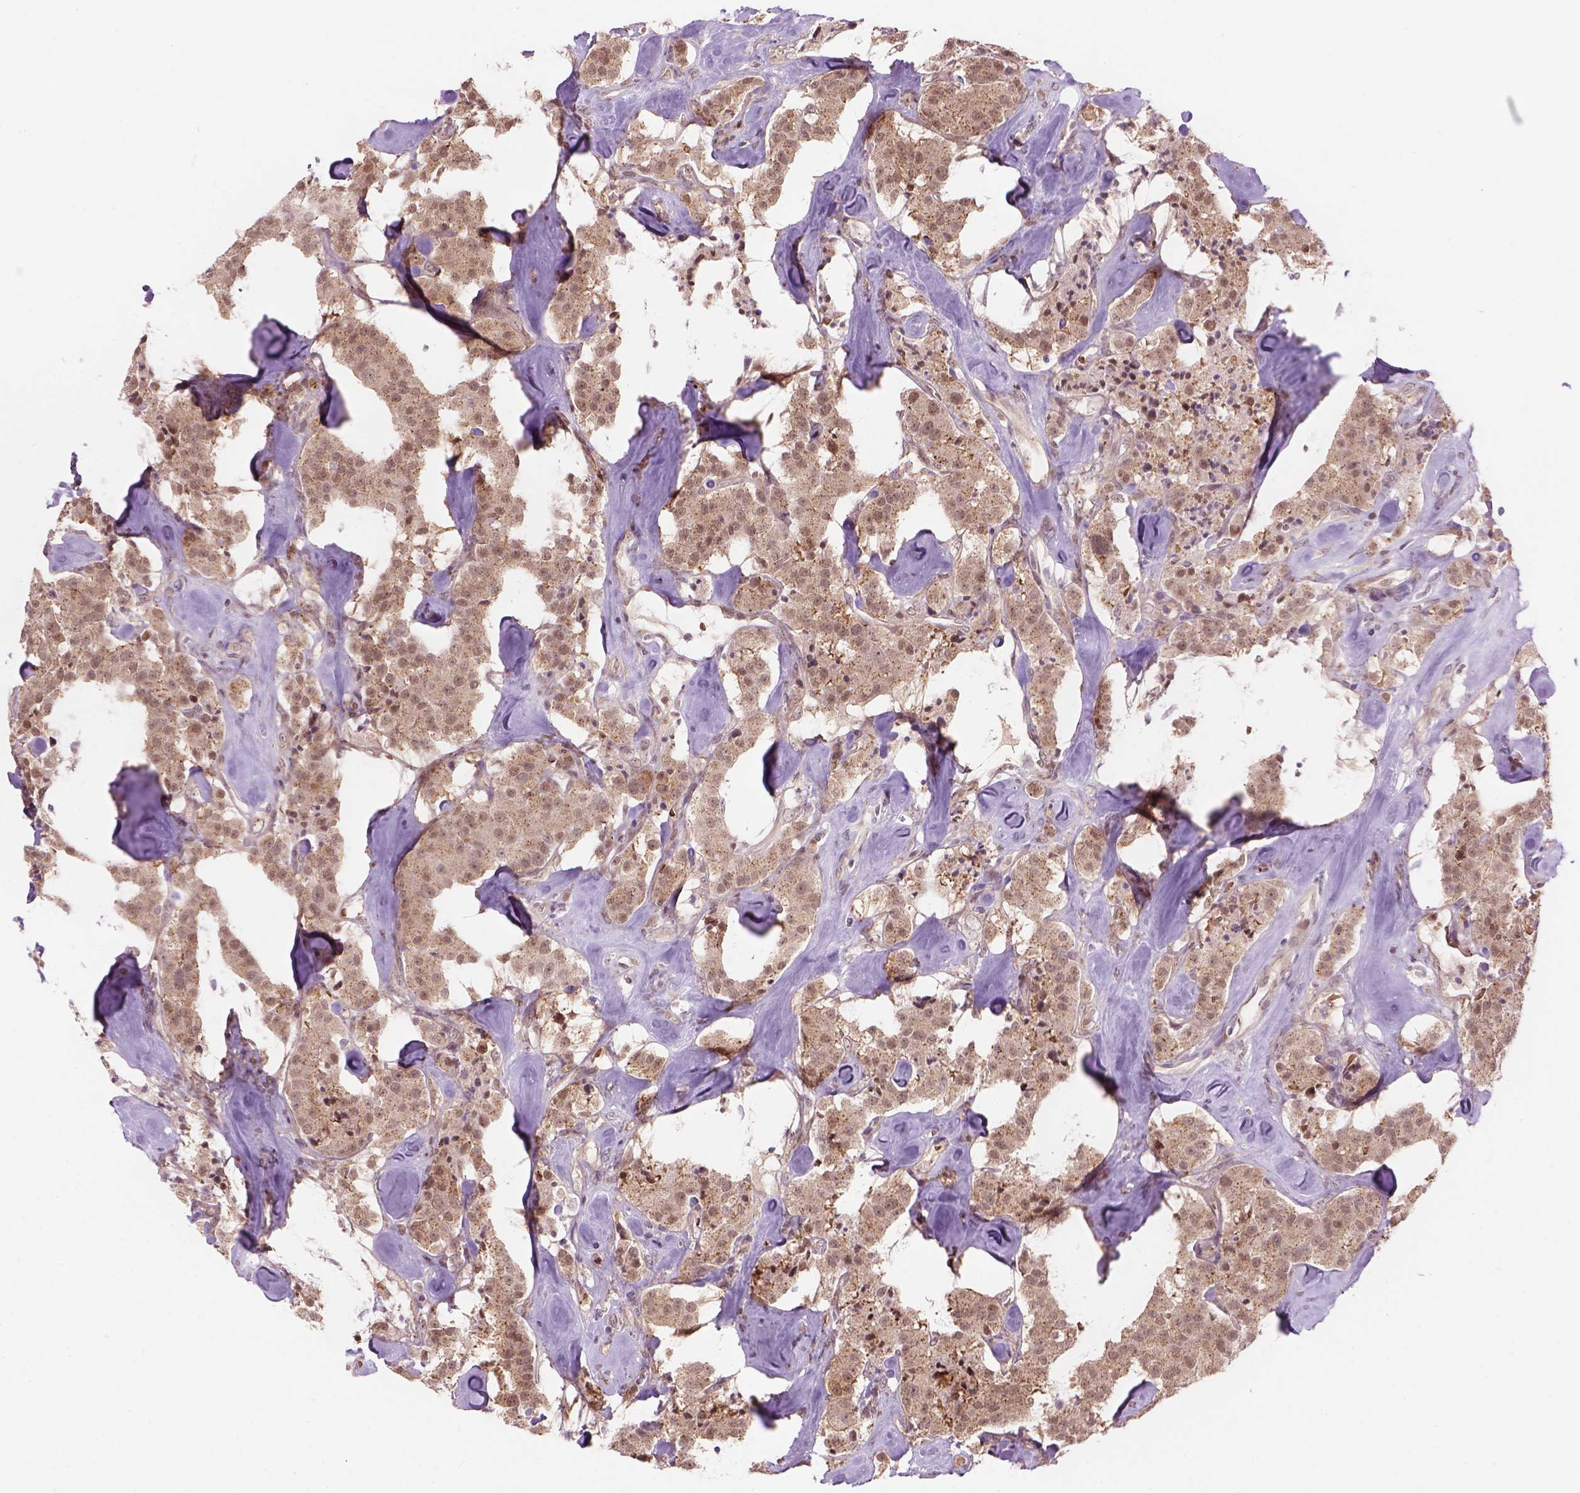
{"staining": {"intensity": "moderate", "quantity": "<25%", "location": "cytoplasmic/membranous,nuclear"}, "tissue": "carcinoid", "cell_type": "Tumor cells", "image_type": "cancer", "snomed": [{"axis": "morphology", "description": "Carcinoid, malignant, NOS"}, {"axis": "topography", "description": "Pancreas"}], "caption": "Carcinoid stained for a protein demonstrates moderate cytoplasmic/membranous and nuclear positivity in tumor cells.", "gene": "PSMD11", "patient": {"sex": "male", "age": 41}}